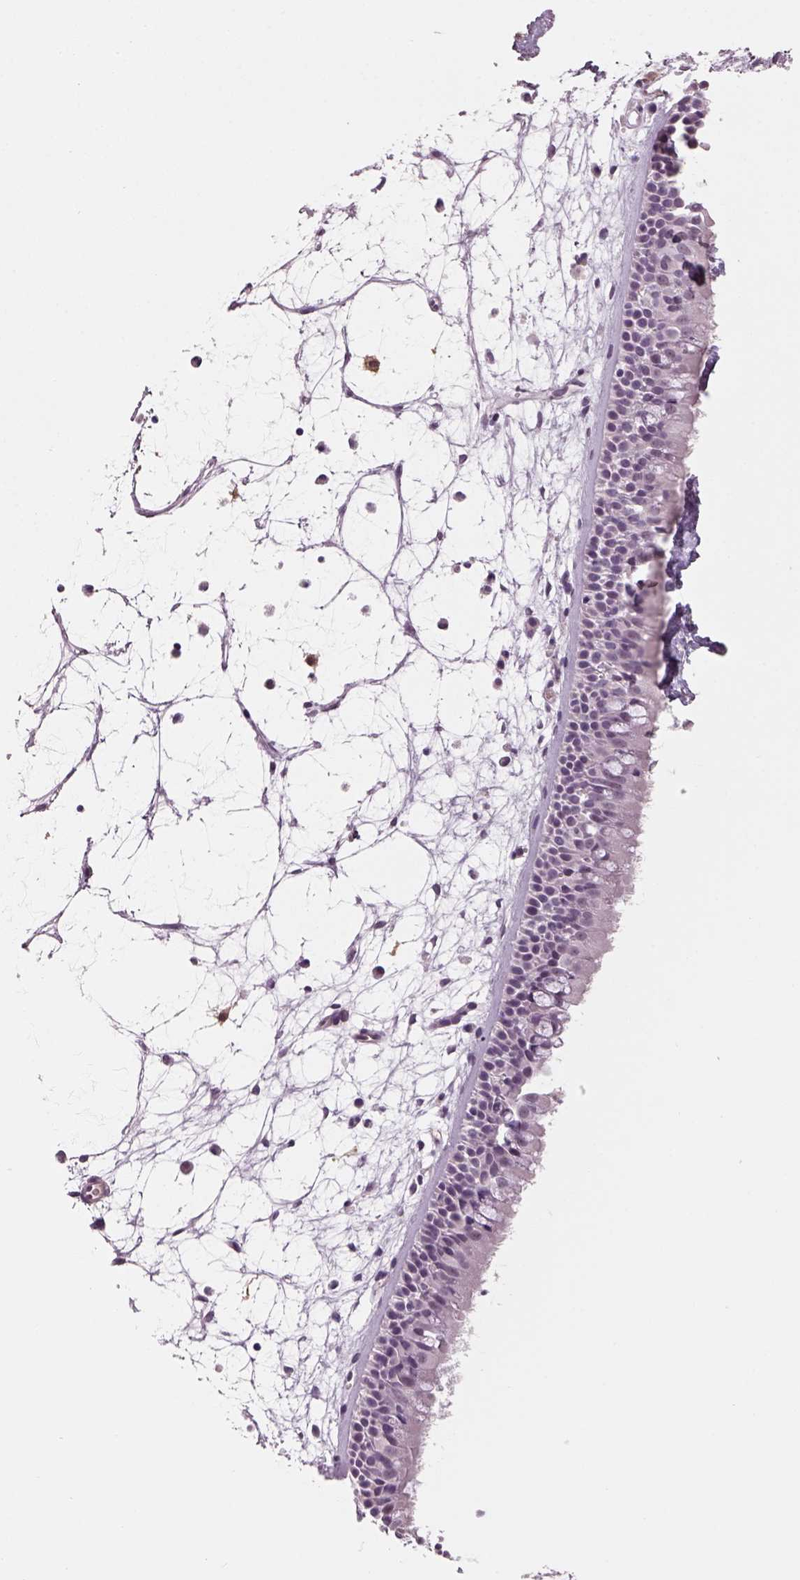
{"staining": {"intensity": "negative", "quantity": "none", "location": "none"}, "tissue": "nasopharynx", "cell_type": "Respiratory epithelial cells", "image_type": "normal", "snomed": [{"axis": "morphology", "description": "Normal tissue, NOS"}, {"axis": "topography", "description": "Nasopharynx"}], "caption": "This histopathology image is of normal nasopharynx stained with IHC to label a protein in brown with the nuclei are counter-stained blue. There is no positivity in respiratory epithelial cells. (DAB (3,3'-diaminobenzidine) IHC with hematoxylin counter stain).", "gene": "NAT8B", "patient": {"sex": "female", "age": 68}}